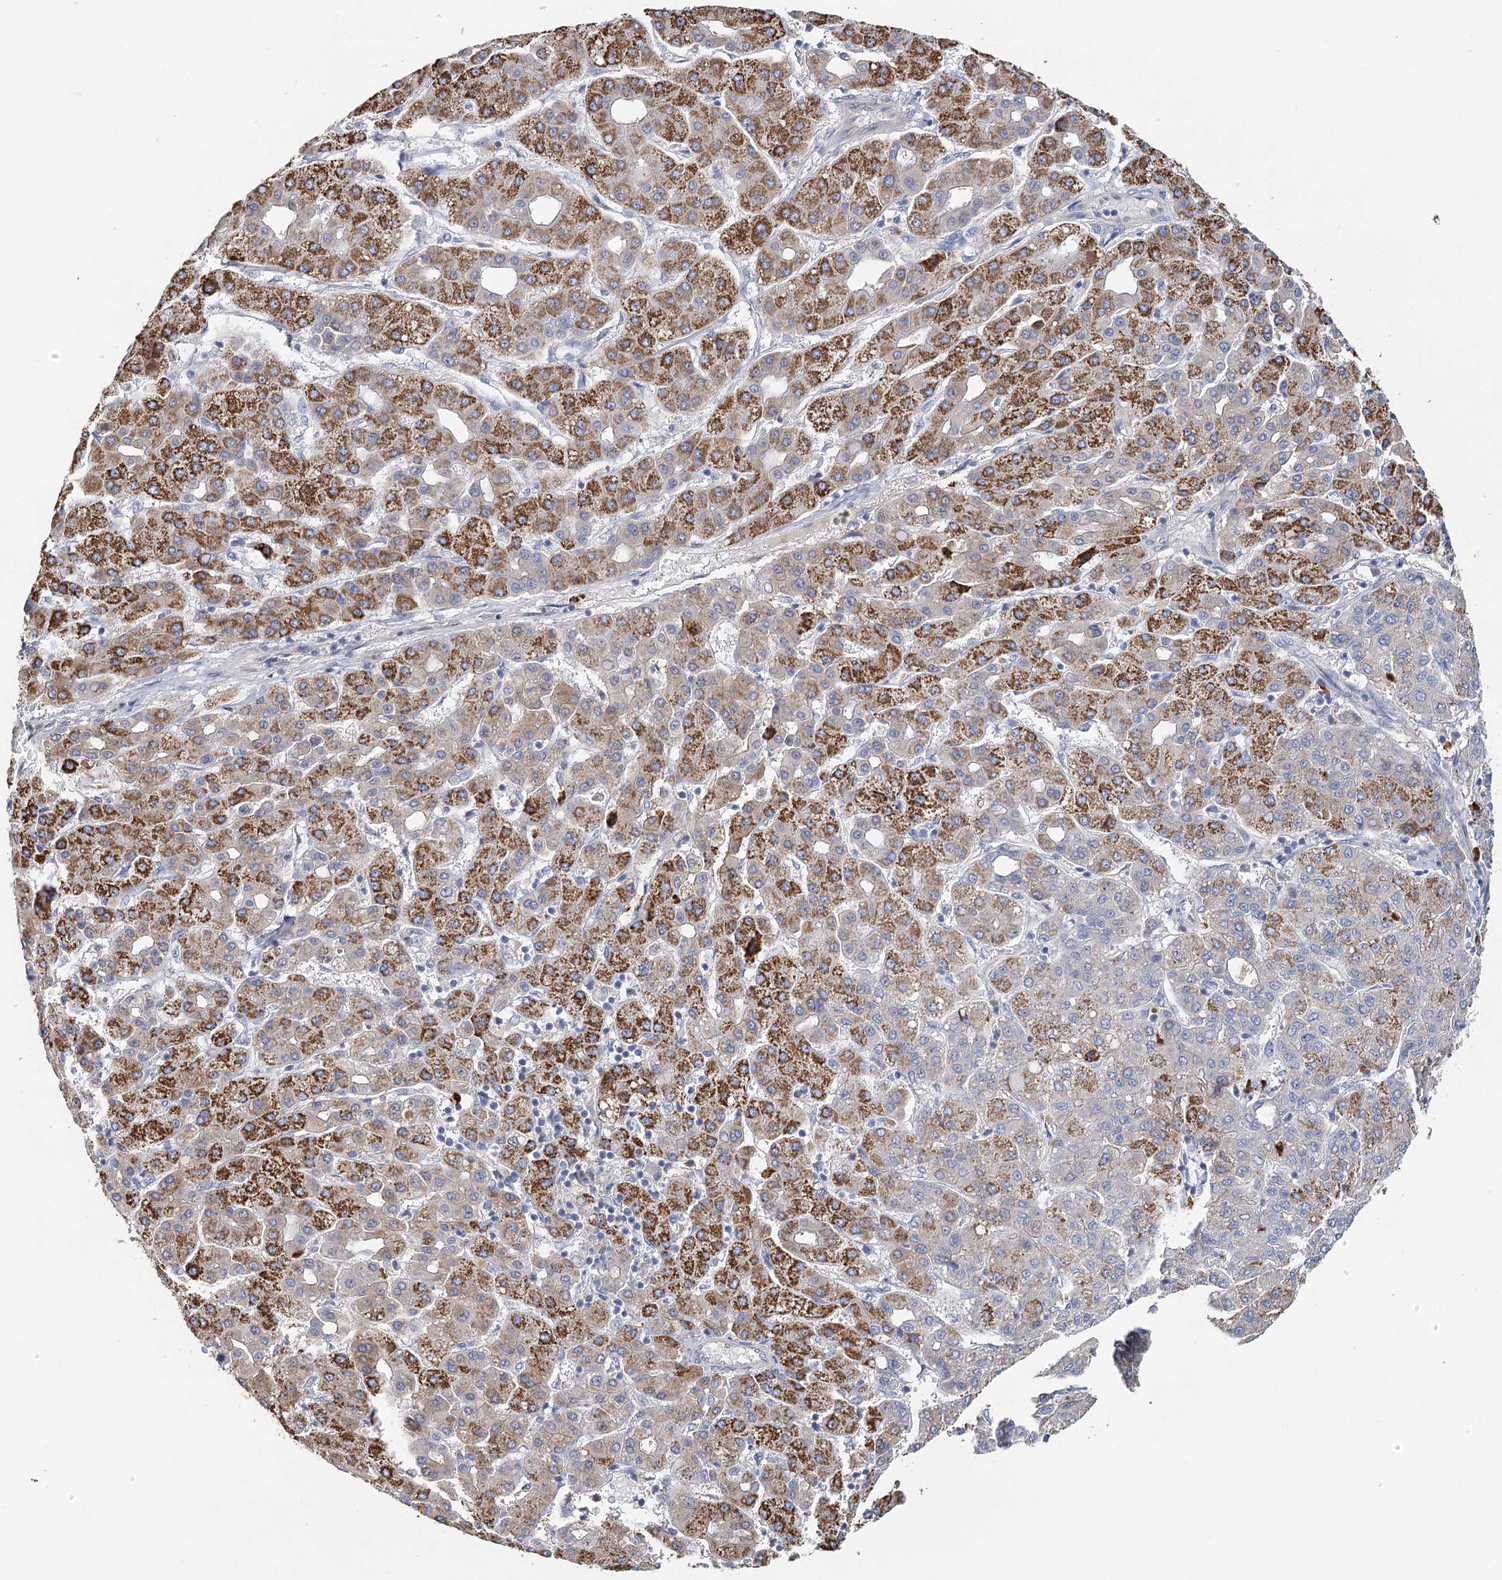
{"staining": {"intensity": "strong", "quantity": "25%-75%", "location": "cytoplasmic/membranous"}, "tissue": "liver cancer", "cell_type": "Tumor cells", "image_type": "cancer", "snomed": [{"axis": "morphology", "description": "Carcinoma, Hepatocellular, NOS"}, {"axis": "topography", "description": "Liver"}], "caption": "IHC image of neoplastic tissue: human liver hepatocellular carcinoma stained using immunohistochemistry (IHC) shows high levels of strong protein expression localized specifically in the cytoplasmic/membranous of tumor cells, appearing as a cytoplasmic/membranous brown color.", "gene": "EPB41L5", "patient": {"sex": "male", "age": 65}}